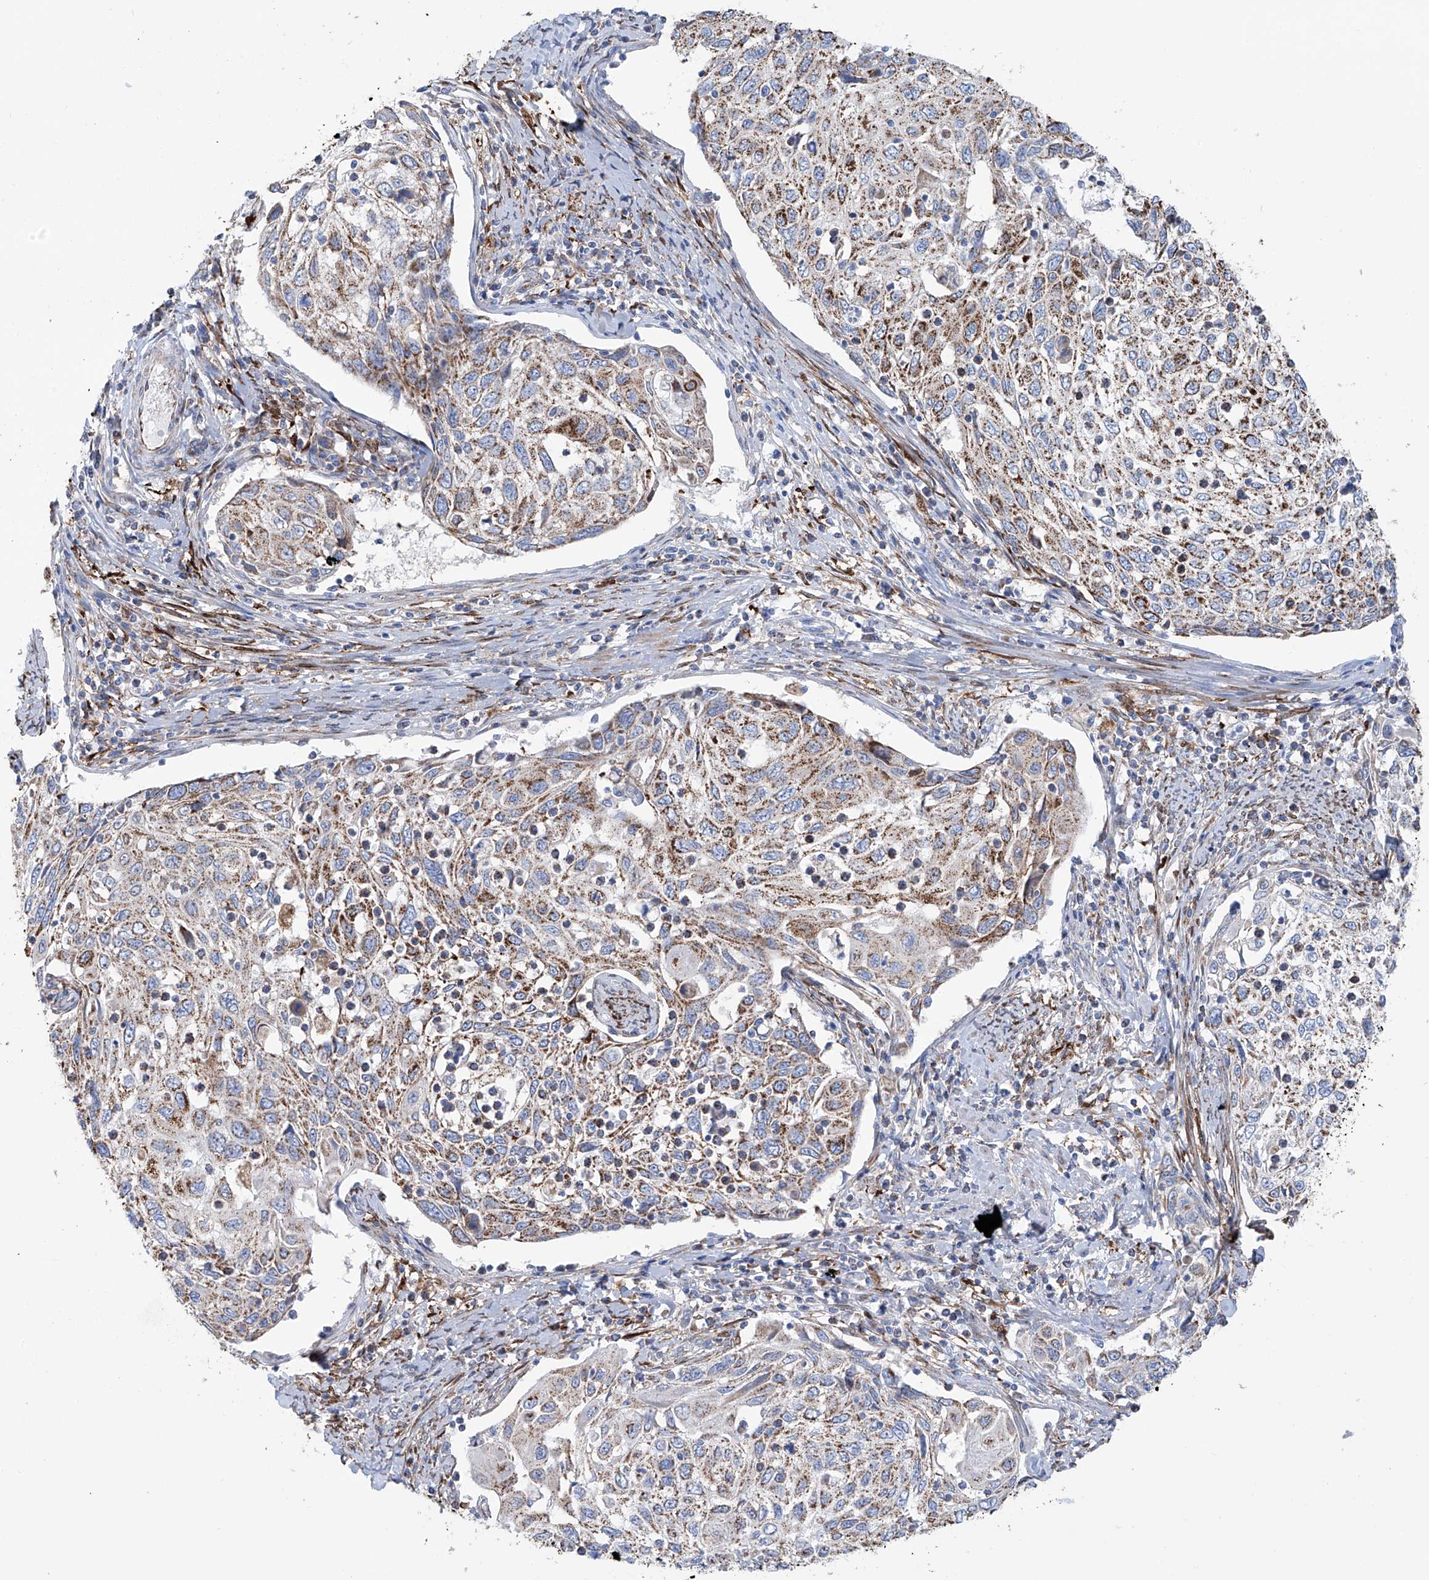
{"staining": {"intensity": "moderate", "quantity": ">75%", "location": "cytoplasmic/membranous"}, "tissue": "cervical cancer", "cell_type": "Tumor cells", "image_type": "cancer", "snomed": [{"axis": "morphology", "description": "Squamous cell carcinoma, NOS"}, {"axis": "topography", "description": "Cervix"}], "caption": "Human cervical squamous cell carcinoma stained with a brown dye demonstrates moderate cytoplasmic/membranous positive positivity in about >75% of tumor cells.", "gene": "ALDH6A1", "patient": {"sex": "female", "age": 70}}